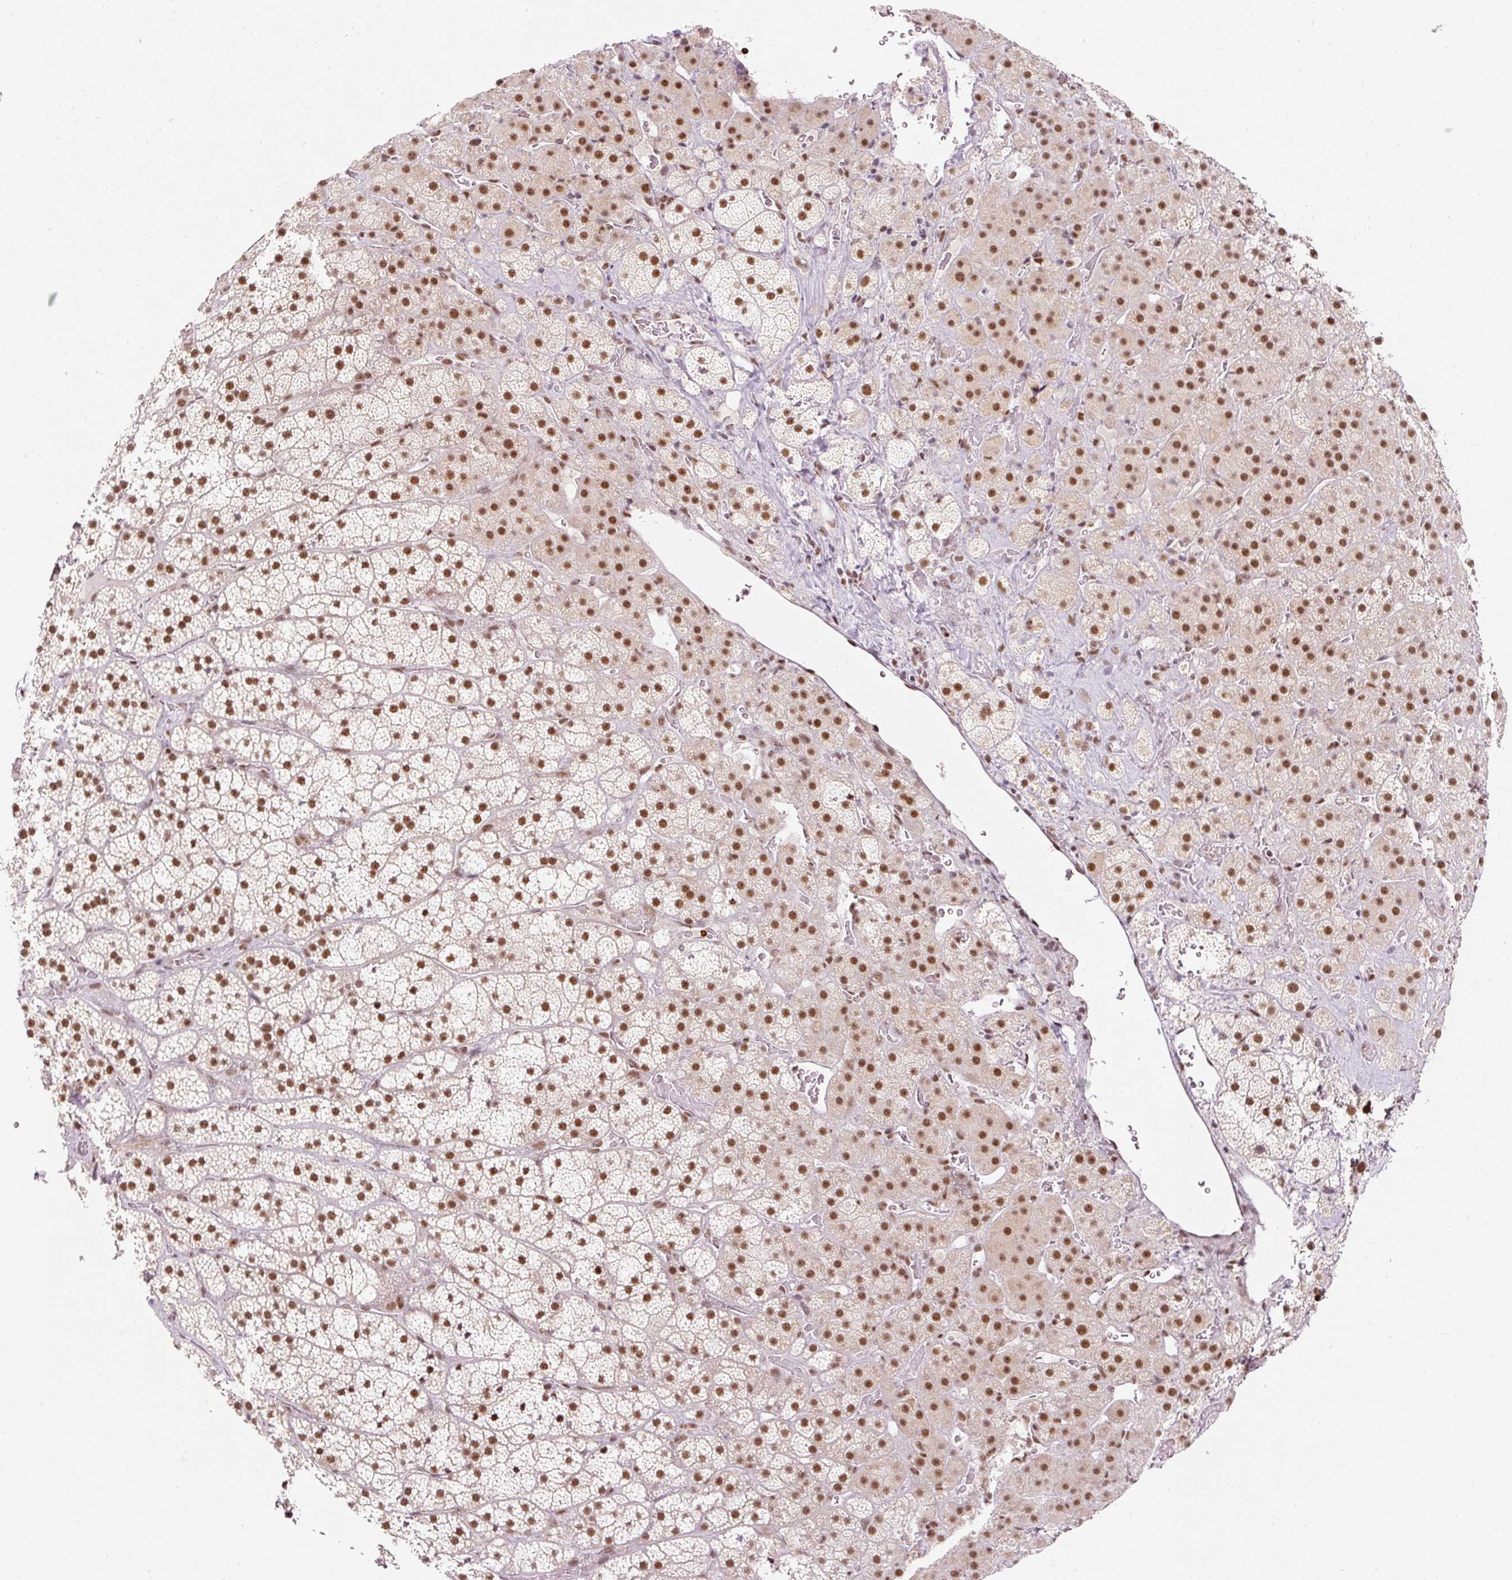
{"staining": {"intensity": "strong", "quantity": "25%-75%", "location": "nuclear"}, "tissue": "adrenal gland", "cell_type": "Glandular cells", "image_type": "normal", "snomed": [{"axis": "morphology", "description": "Normal tissue, NOS"}, {"axis": "topography", "description": "Adrenal gland"}], "caption": "Immunohistochemical staining of normal adrenal gland reveals strong nuclear protein positivity in approximately 25%-75% of glandular cells.", "gene": "U2AF2", "patient": {"sex": "male", "age": 57}}